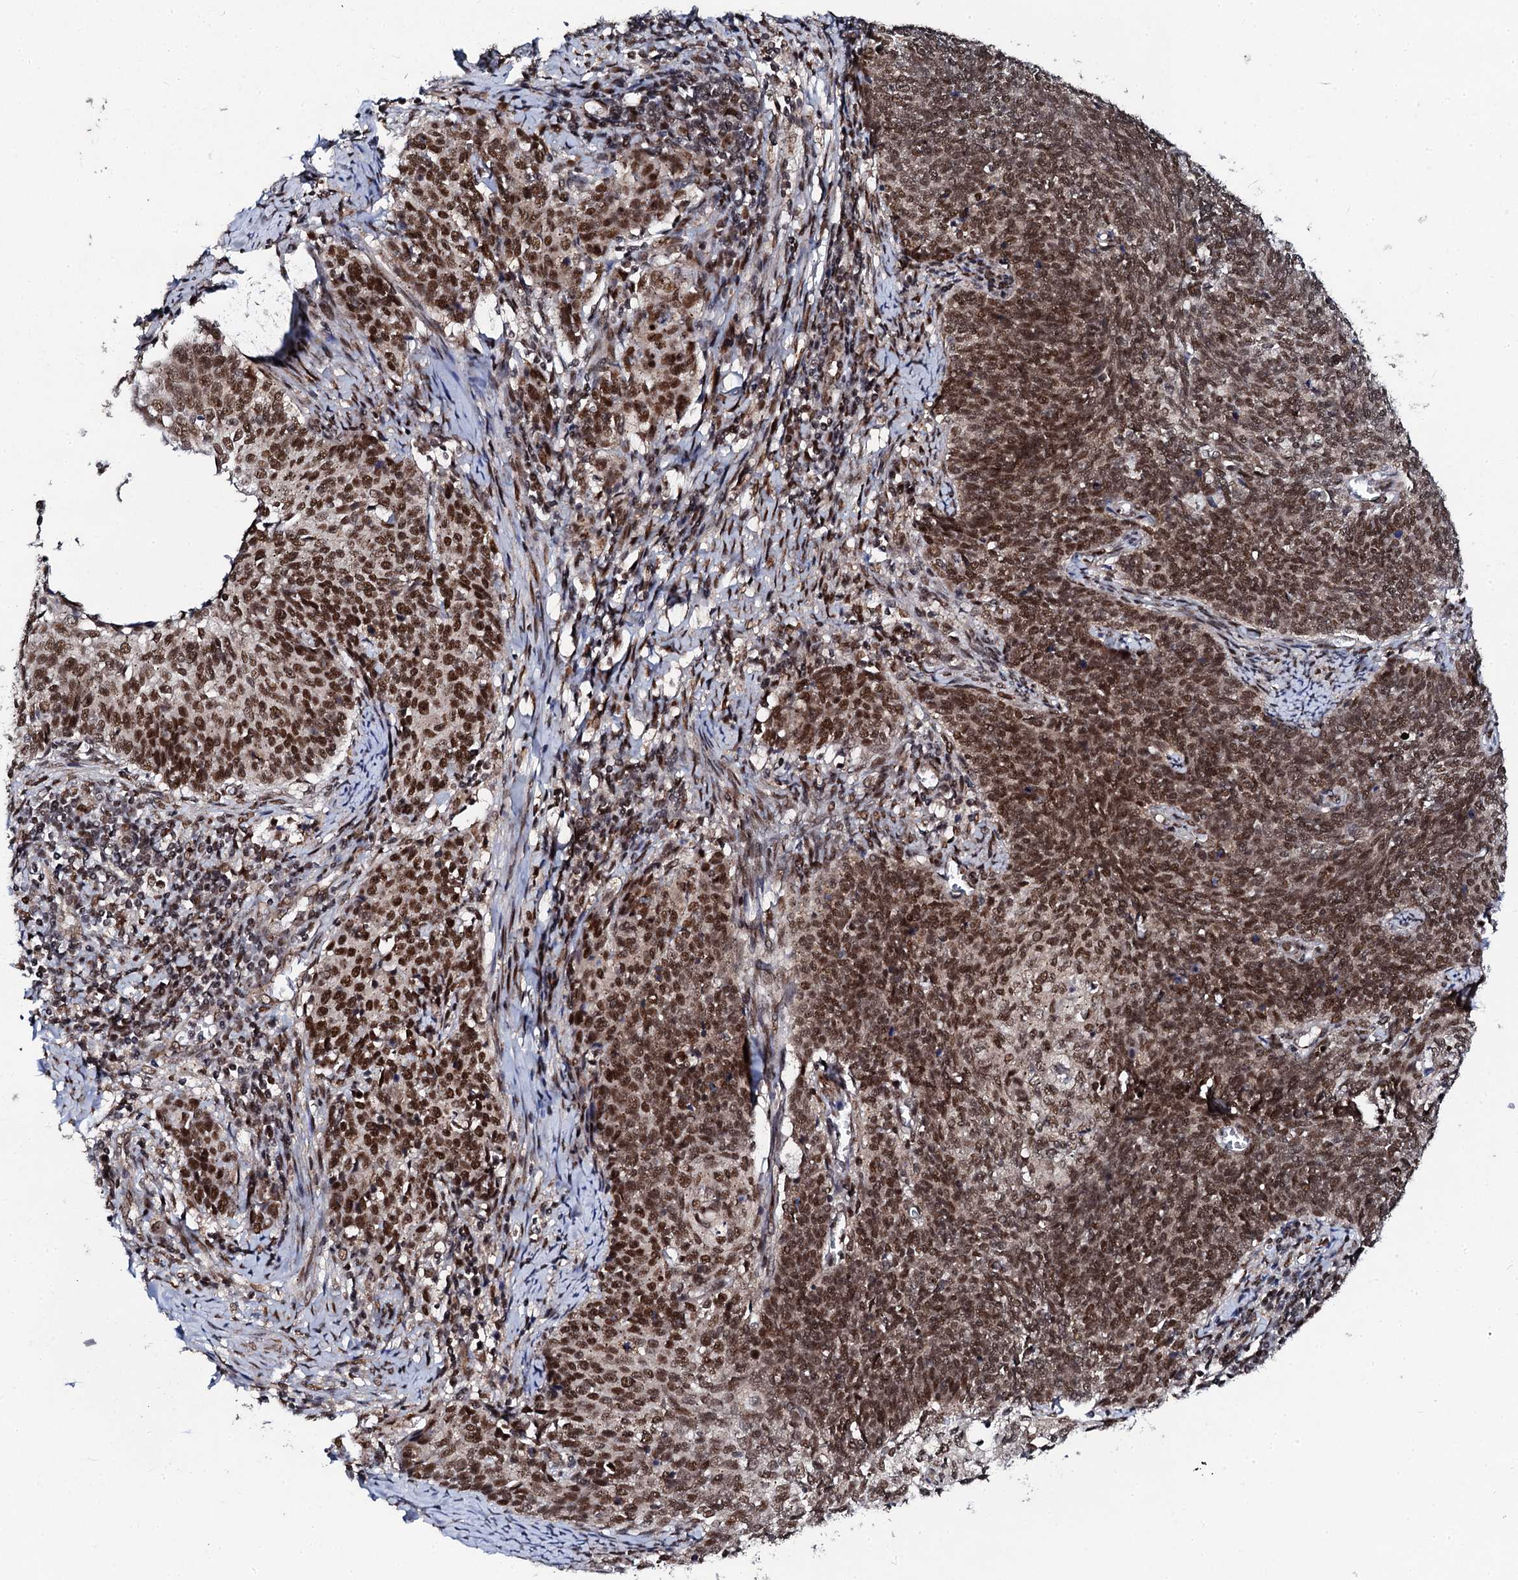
{"staining": {"intensity": "strong", "quantity": ">75%", "location": "nuclear"}, "tissue": "cervical cancer", "cell_type": "Tumor cells", "image_type": "cancer", "snomed": [{"axis": "morphology", "description": "Squamous cell carcinoma, NOS"}, {"axis": "topography", "description": "Cervix"}], "caption": "High-power microscopy captured an immunohistochemistry image of cervical cancer (squamous cell carcinoma), revealing strong nuclear staining in approximately >75% of tumor cells. The protein is shown in brown color, while the nuclei are stained blue.", "gene": "CSTF3", "patient": {"sex": "female", "age": 39}}